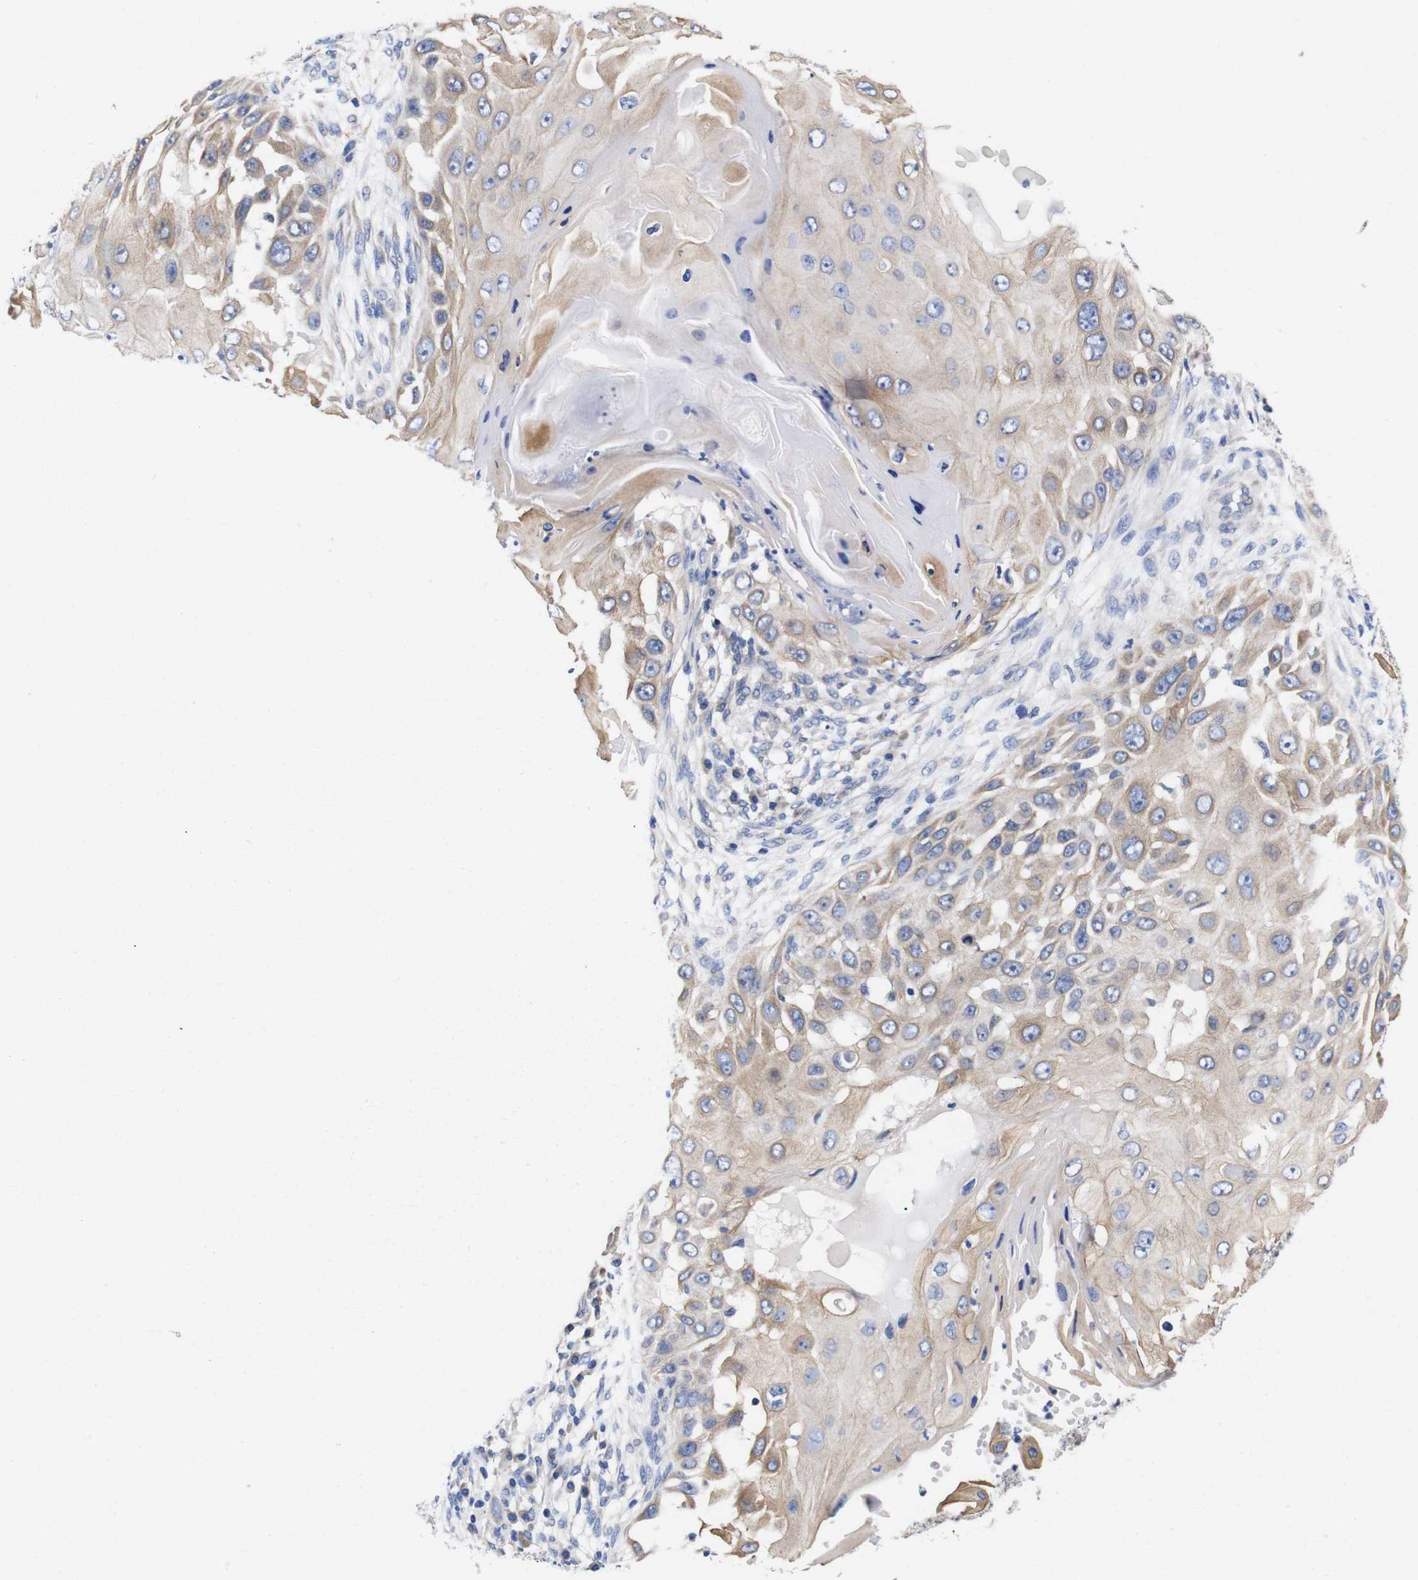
{"staining": {"intensity": "weak", "quantity": ">75%", "location": "cytoplasmic/membranous"}, "tissue": "skin cancer", "cell_type": "Tumor cells", "image_type": "cancer", "snomed": [{"axis": "morphology", "description": "Squamous cell carcinoma, NOS"}, {"axis": "topography", "description": "Skin"}], "caption": "This is an image of immunohistochemistry (IHC) staining of skin cancer, which shows weak staining in the cytoplasmic/membranous of tumor cells.", "gene": "OPN3", "patient": {"sex": "female", "age": 44}}